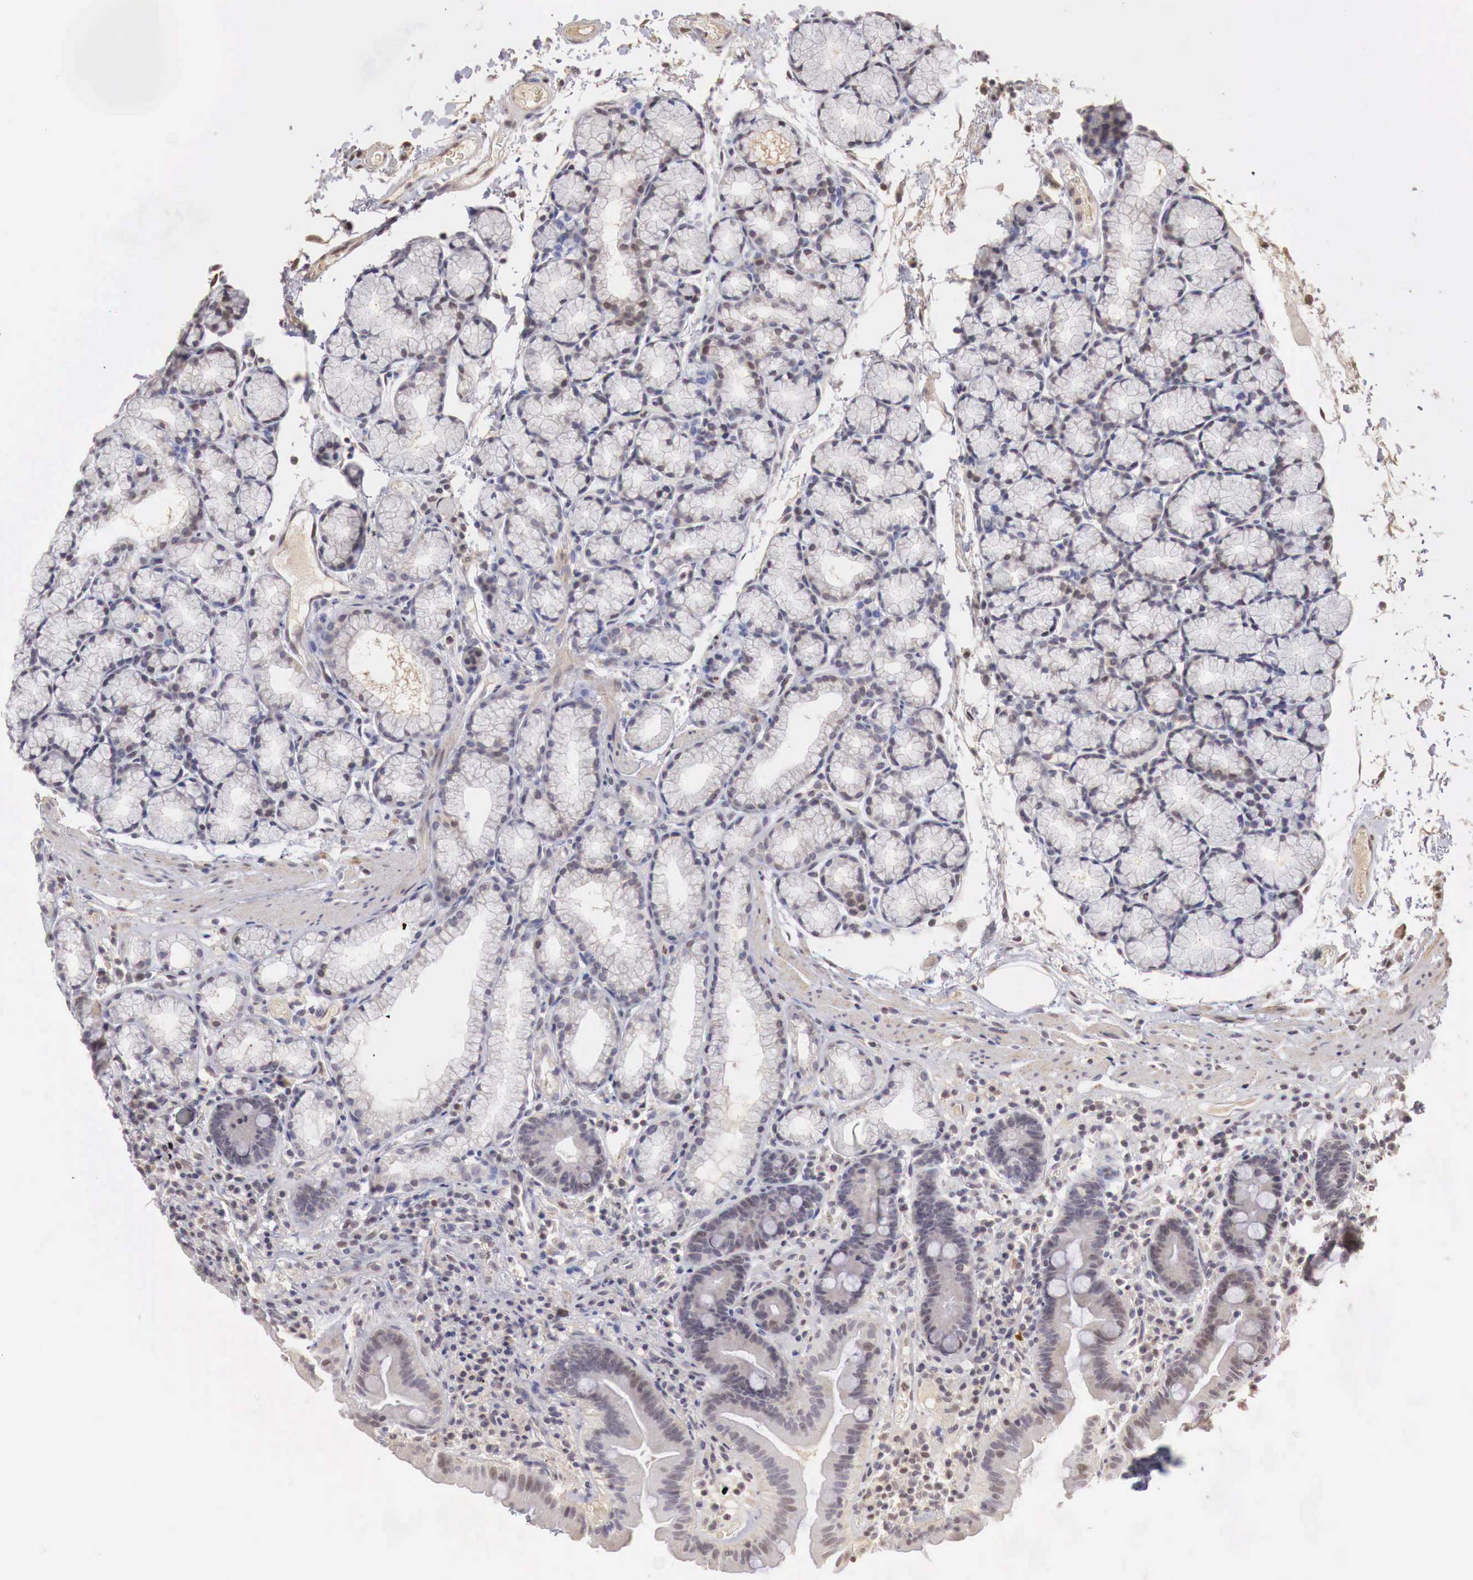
{"staining": {"intensity": "negative", "quantity": "none", "location": "none"}, "tissue": "duodenum", "cell_type": "Glandular cells", "image_type": "normal", "snomed": [{"axis": "morphology", "description": "Normal tissue, NOS"}, {"axis": "topography", "description": "Duodenum"}], "caption": "An image of human duodenum is negative for staining in glandular cells. (DAB IHC with hematoxylin counter stain).", "gene": "TBC1D9", "patient": {"sex": "female", "age": 48}}